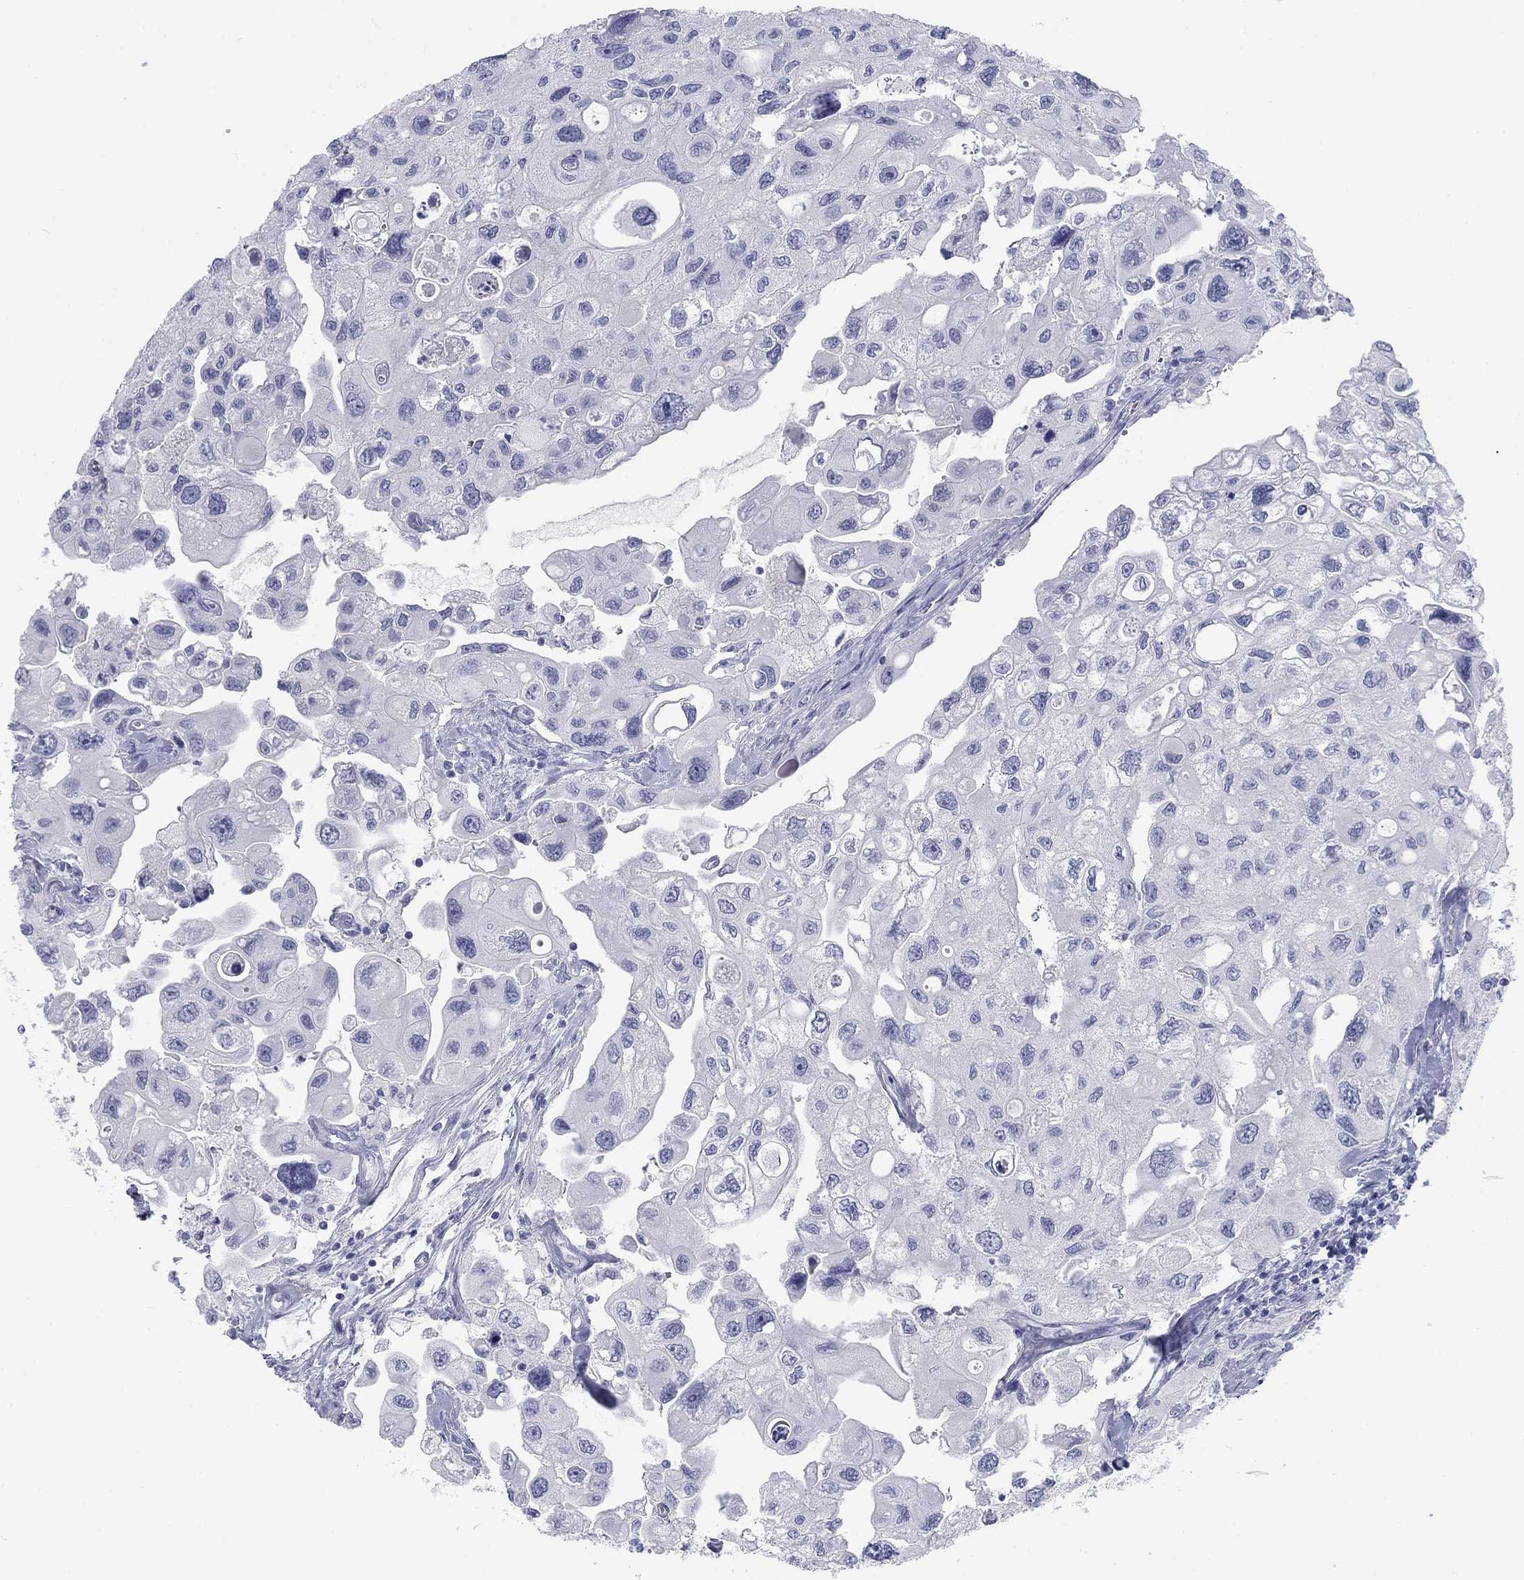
{"staining": {"intensity": "negative", "quantity": "none", "location": "none"}, "tissue": "urothelial cancer", "cell_type": "Tumor cells", "image_type": "cancer", "snomed": [{"axis": "morphology", "description": "Urothelial carcinoma, High grade"}, {"axis": "topography", "description": "Urinary bladder"}], "caption": "Tumor cells show no significant protein expression in urothelial carcinoma (high-grade).", "gene": "CALB1", "patient": {"sex": "male", "age": 59}}